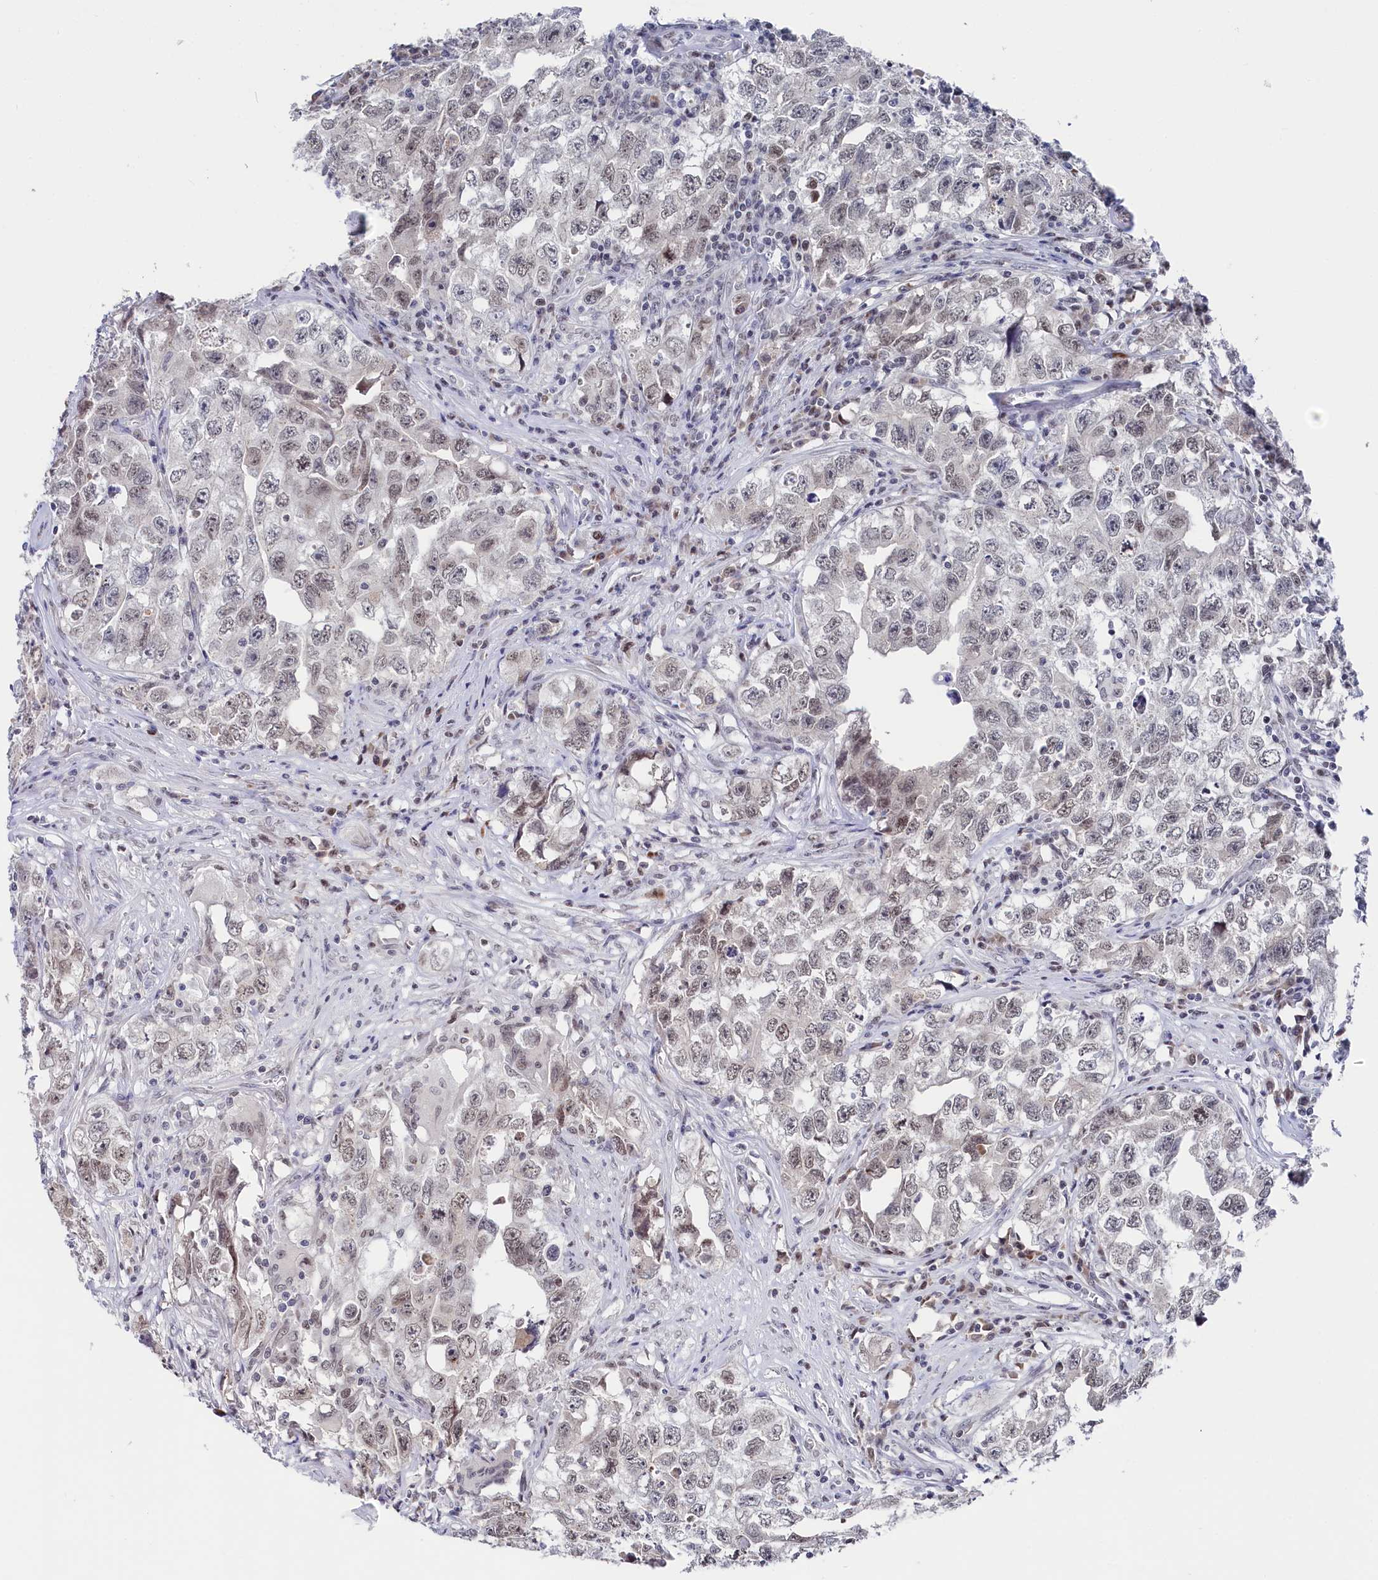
{"staining": {"intensity": "weak", "quantity": "25%-75%", "location": "nuclear"}, "tissue": "testis cancer", "cell_type": "Tumor cells", "image_type": "cancer", "snomed": [{"axis": "morphology", "description": "Seminoma, NOS"}, {"axis": "morphology", "description": "Carcinoma, Embryonal, NOS"}, {"axis": "topography", "description": "Testis"}], "caption": "Immunohistochemical staining of human testis seminoma reveals low levels of weak nuclear positivity in approximately 25%-75% of tumor cells. Using DAB (3,3'-diaminobenzidine) (brown) and hematoxylin (blue) stains, captured at high magnification using brightfield microscopy.", "gene": "TIGD4", "patient": {"sex": "male", "age": 43}}